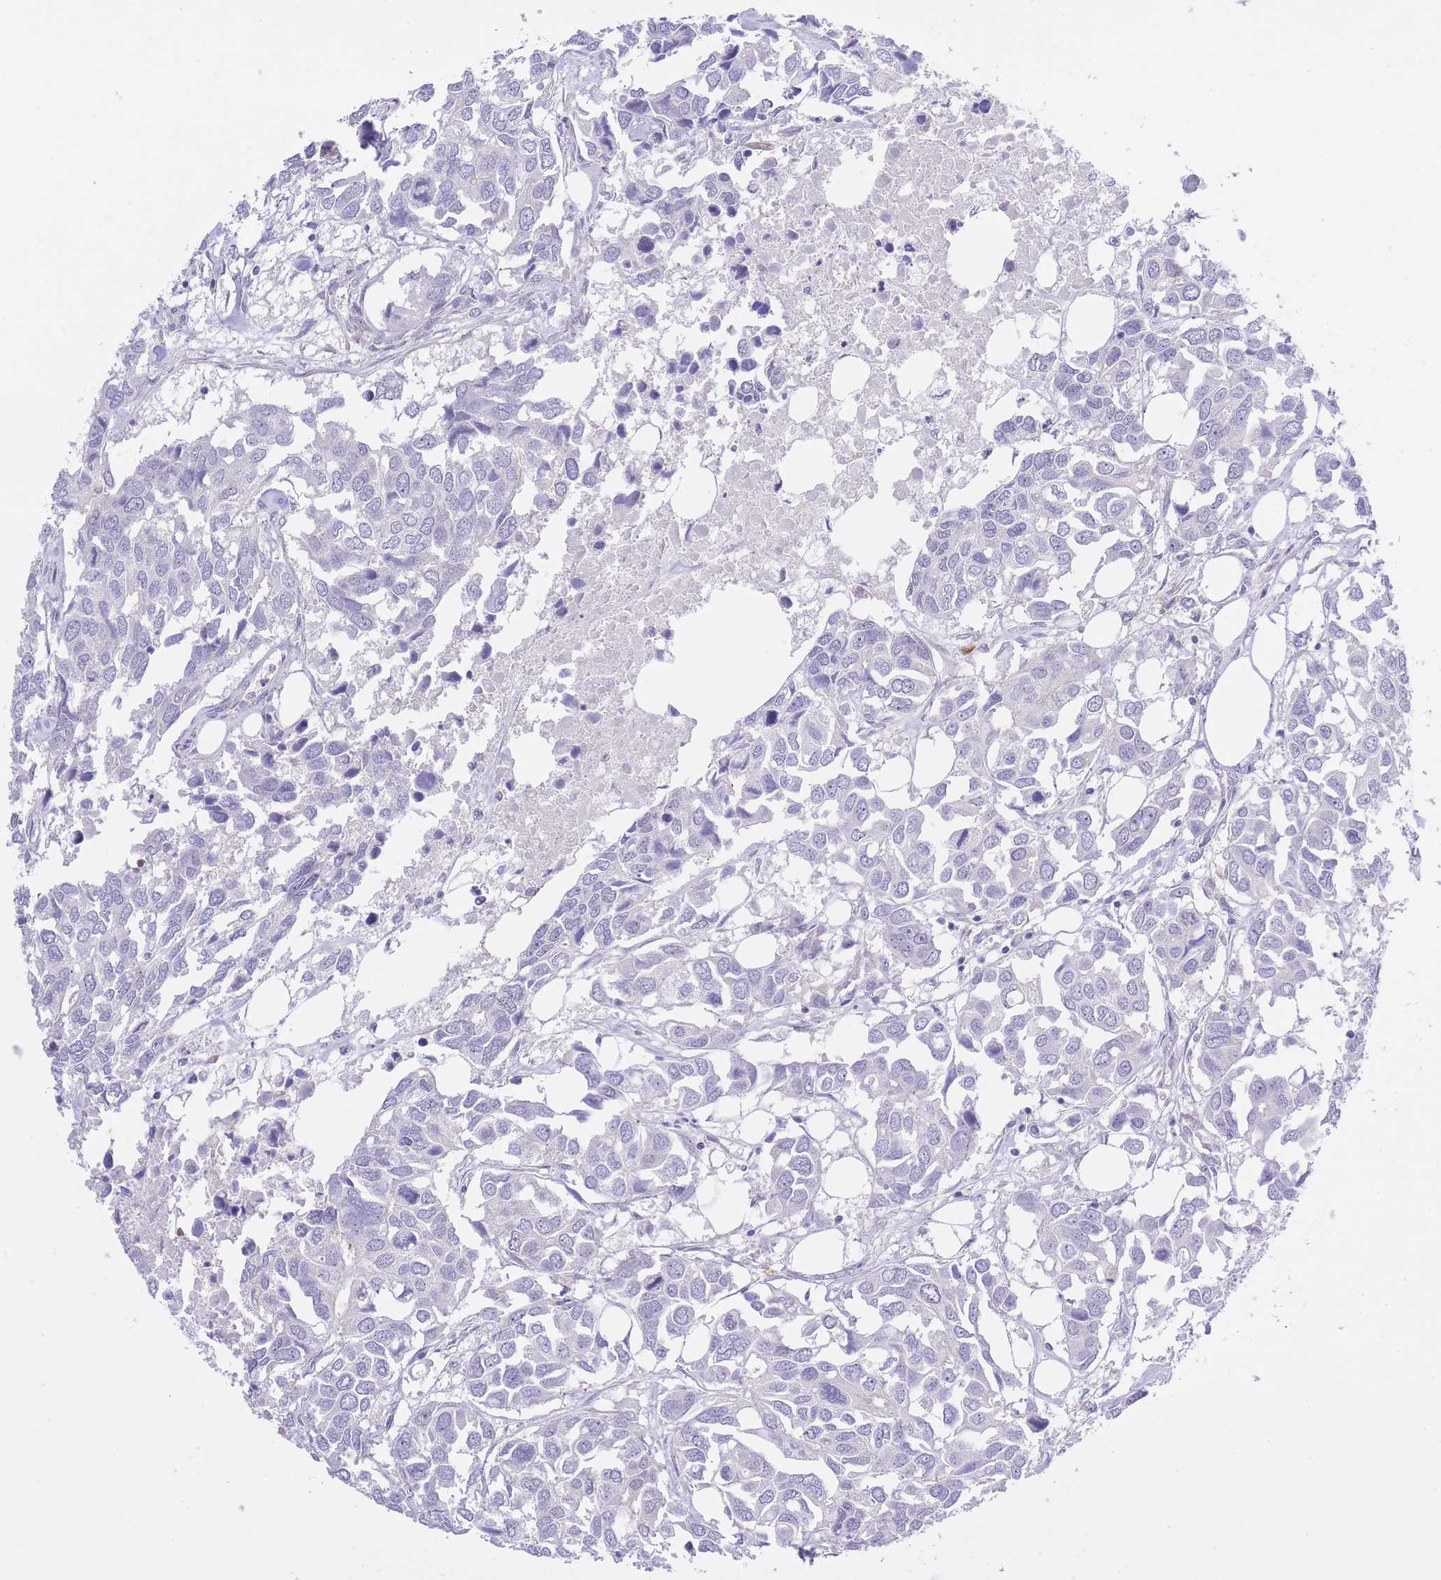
{"staining": {"intensity": "negative", "quantity": "none", "location": "none"}, "tissue": "breast cancer", "cell_type": "Tumor cells", "image_type": "cancer", "snomed": [{"axis": "morphology", "description": "Duct carcinoma"}, {"axis": "topography", "description": "Breast"}], "caption": "Tumor cells are negative for brown protein staining in breast invasive ductal carcinoma. The staining is performed using DAB brown chromogen with nuclei counter-stained in using hematoxylin.", "gene": "MEIOSIN", "patient": {"sex": "female", "age": 83}}